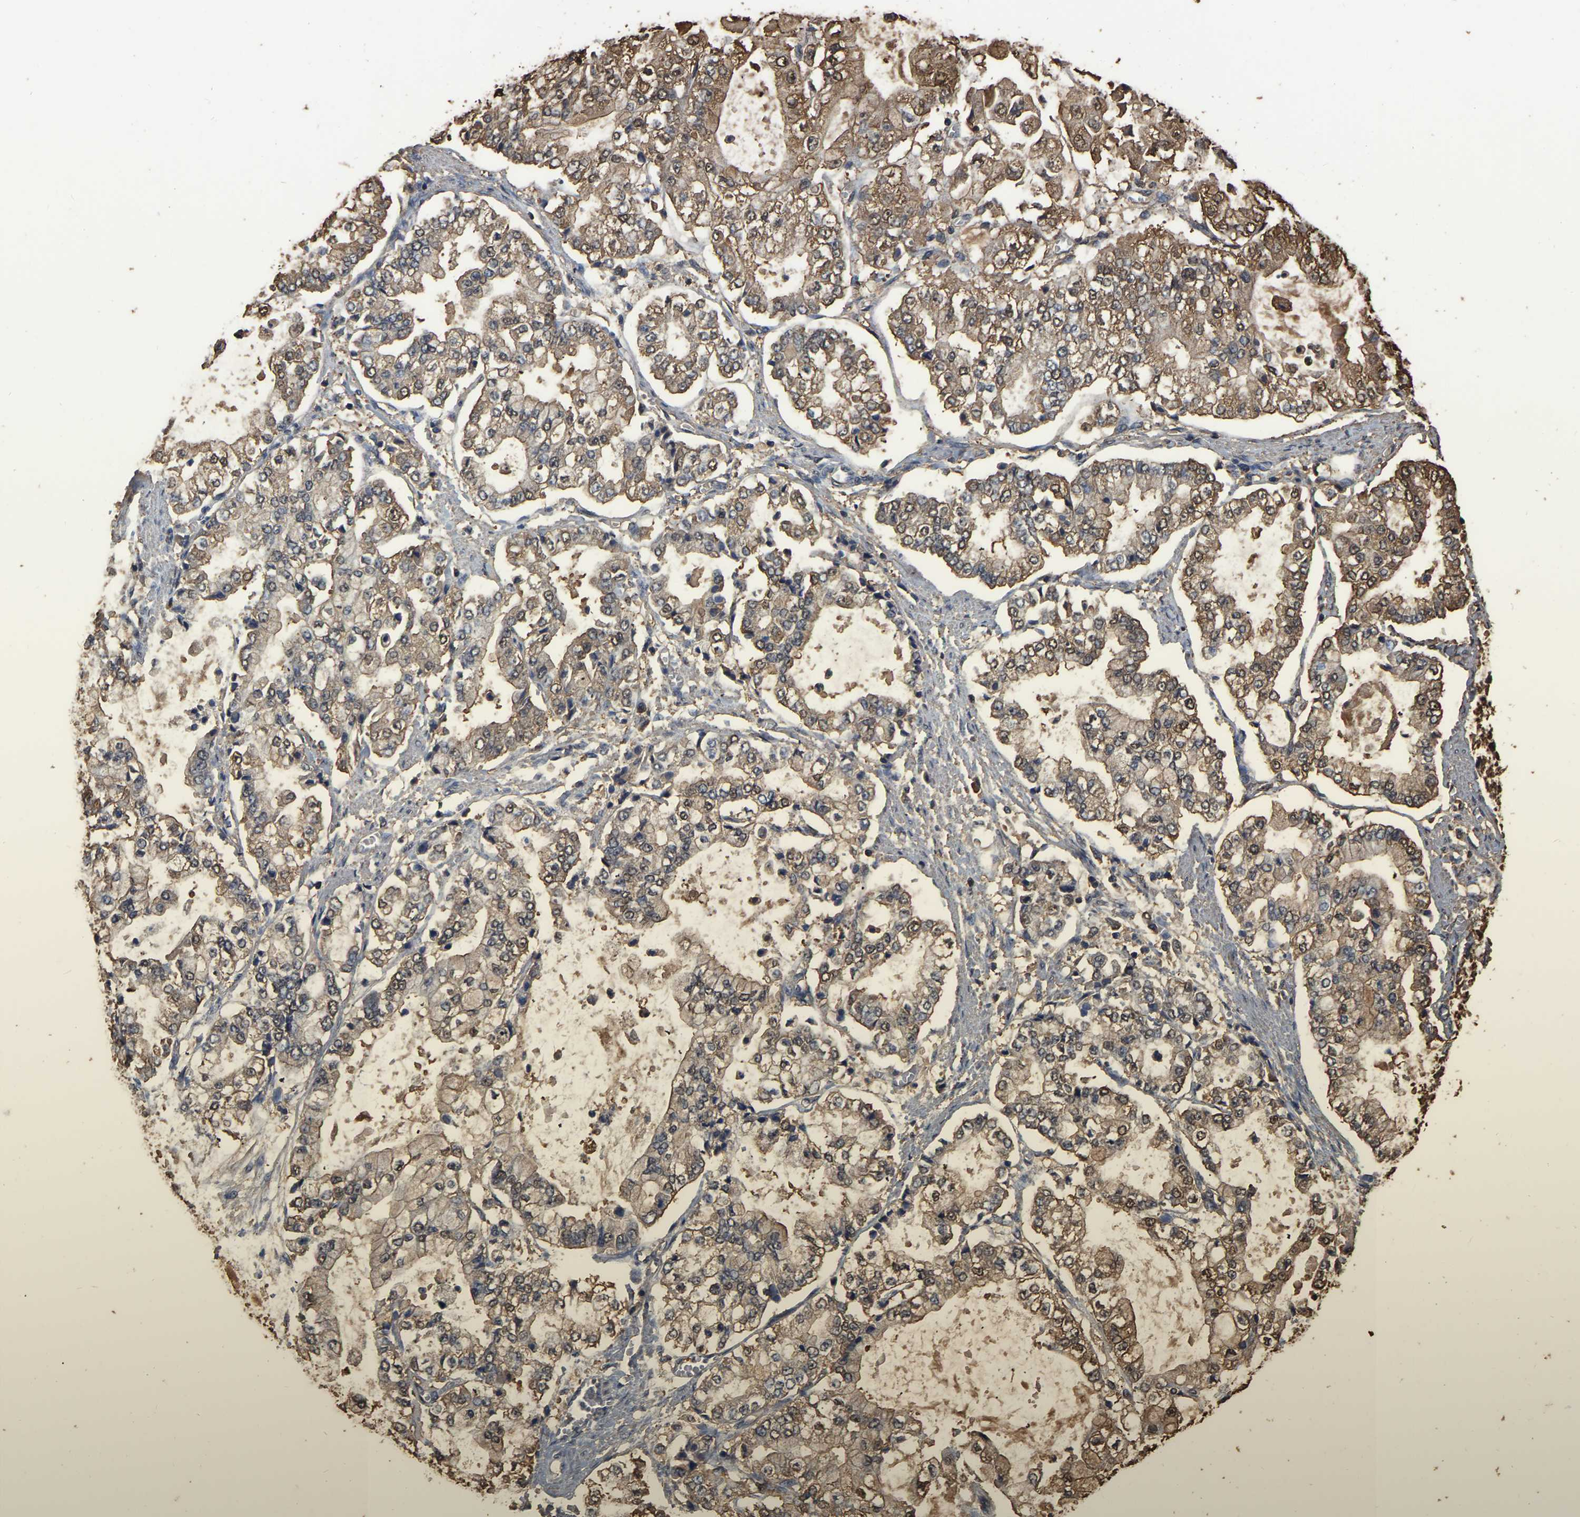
{"staining": {"intensity": "moderate", "quantity": ">75%", "location": "cytoplasmic/membranous"}, "tissue": "stomach cancer", "cell_type": "Tumor cells", "image_type": "cancer", "snomed": [{"axis": "morphology", "description": "Adenocarcinoma, NOS"}, {"axis": "topography", "description": "Stomach"}], "caption": "Protein expression analysis of stomach cancer shows moderate cytoplasmic/membranous positivity in about >75% of tumor cells.", "gene": "LDHB", "patient": {"sex": "male", "age": 76}}